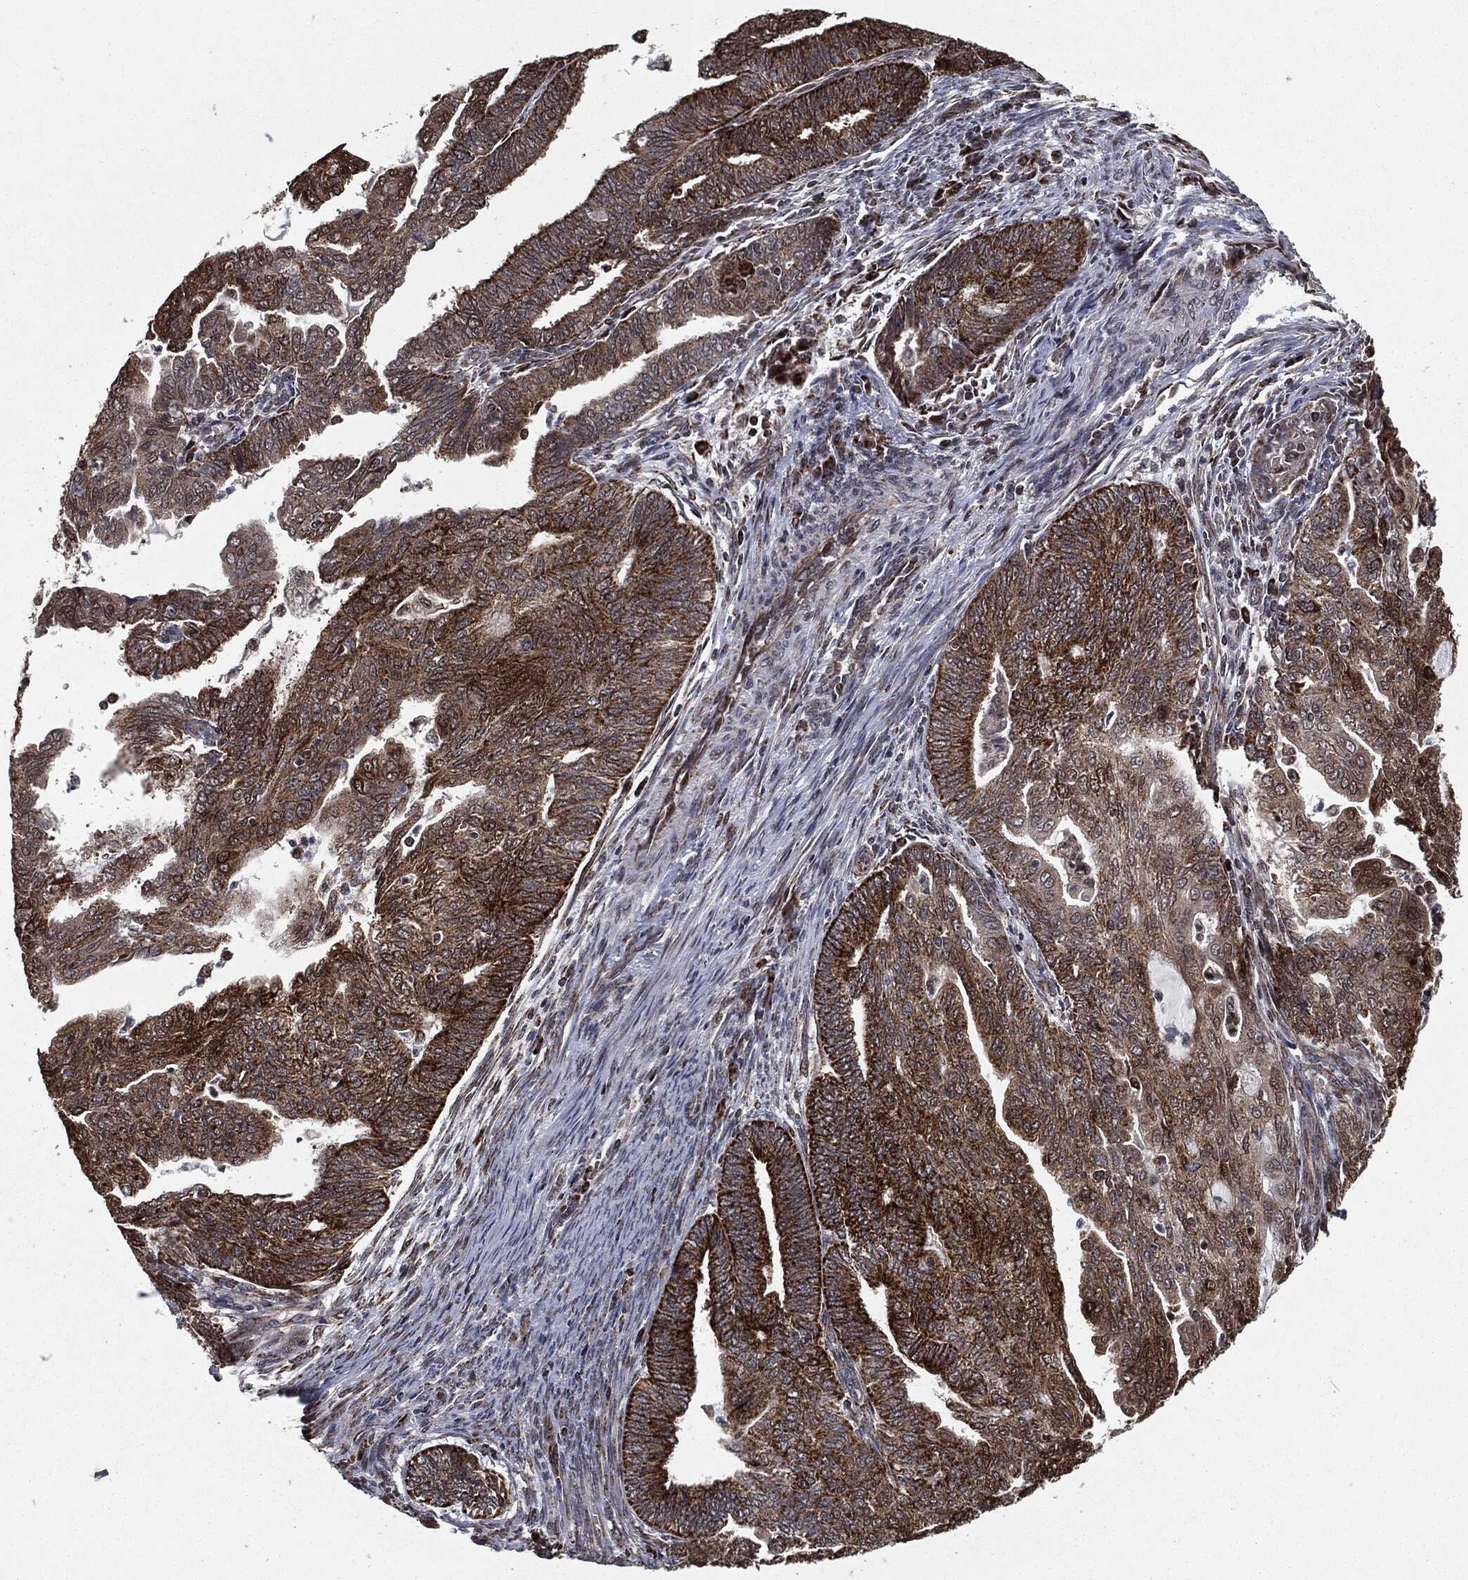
{"staining": {"intensity": "strong", "quantity": ">75%", "location": "cytoplasmic/membranous"}, "tissue": "endometrial cancer", "cell_type": "Tumor cells", "image_type": "cancer", "snomed": [{"axis": "morphology", "description": "Adenocarcinoma, NOS"}, {"axis": "topography", "description": "Endometrium"}], "caption": "DAB immunohistochemical staining of human endometrial cancer exhibits strong cytoplasmic/membranous protein positivity in approximately >75% of tumor cells. Nuclei are stained in blue.", "gene": "CHCHD2", "patient": {"sex": "female", "age": 82}}